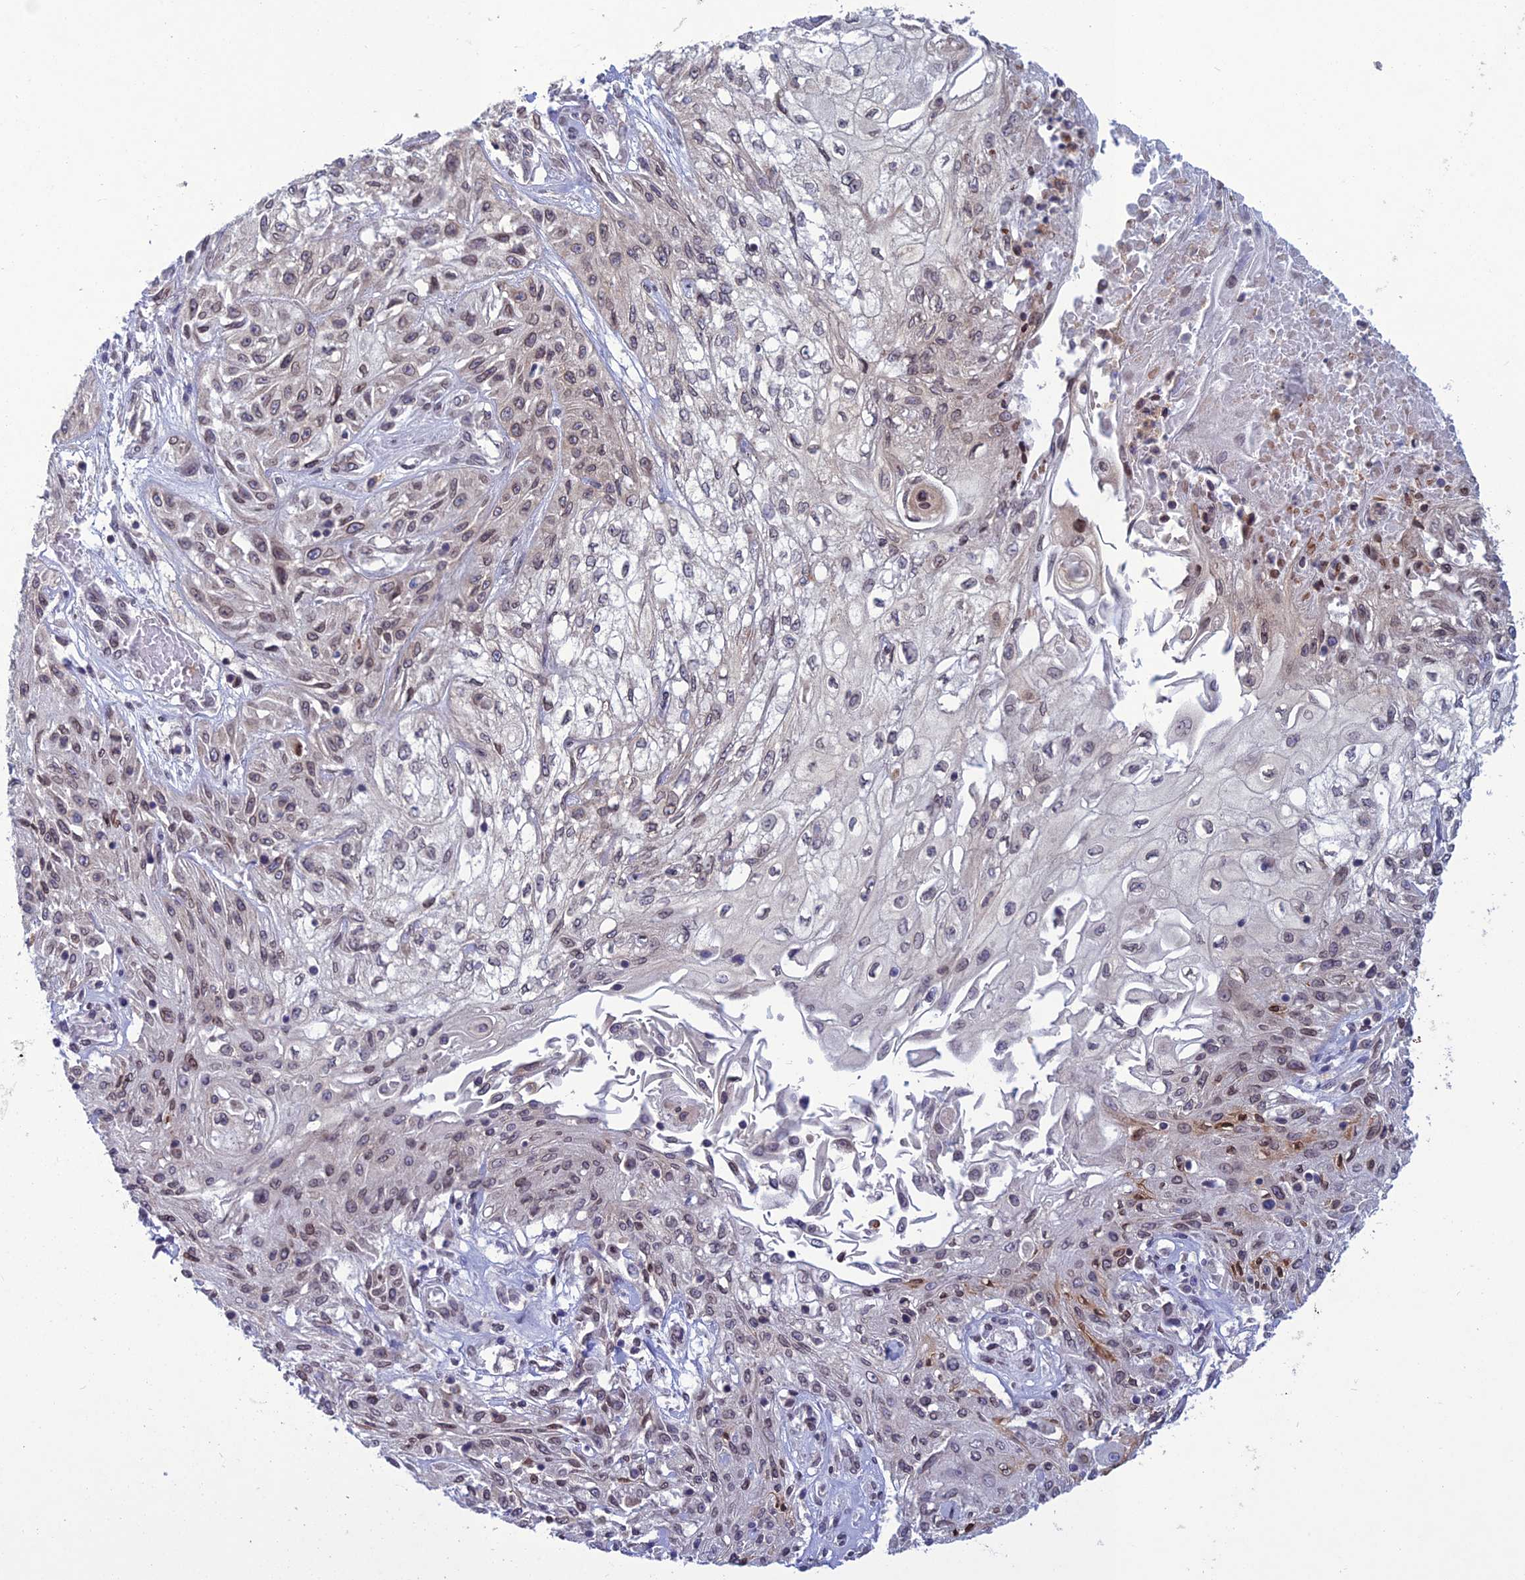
{"staining": {"intensity": "moderate", "quantity": ">75%", "location": "cytoplasmic/membranous,nuclear"}, "tissue": "skin cancer", "cell_type": "Tumor cells", "image_type": "cancer", "snomed": [{"axis": "morphology", "description": "Squamous cell carcinoma, NOS"}, {"axis": "morphology", "description": "Squamous cell carcinoma, metastatic, NOS"}, {"axis": "topography", "description": "Skin"}, {"axis": "topography", "description": "Lymph node"}], "caption": "Tumor cells reveal moderate cytoplasmic/membranous and nuclear staining in approximately >75% of cells in skin squamous cell carcinoma.", "gene": "WDR46", "patient": {"sex": "male", "age": 75}}